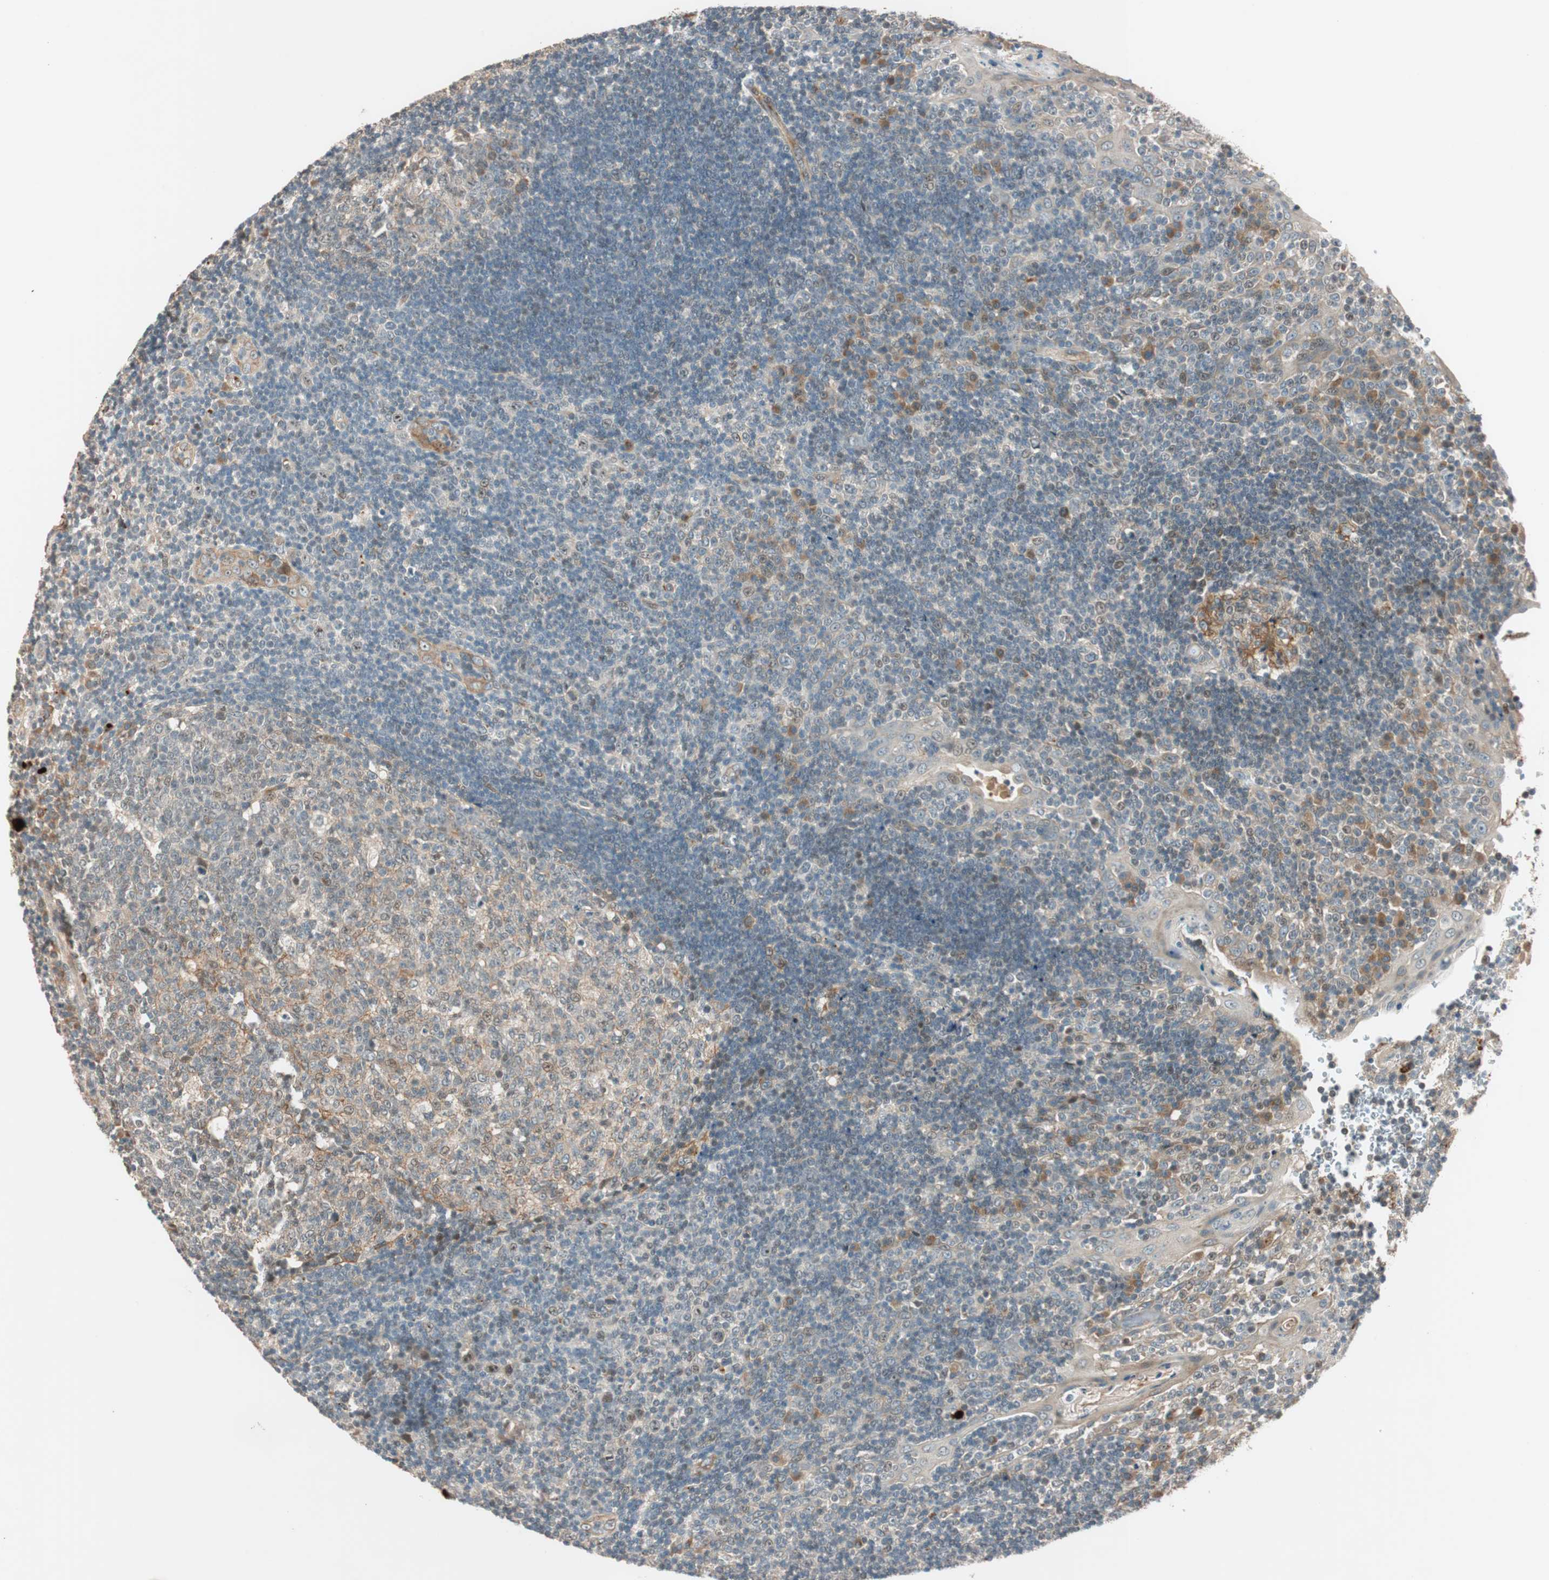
{"staining": {"intensity": "weak", "quantity": "<25%", "location": "cytoplasmic/membranous,nuclear"}, "tissue": "tonsil", "cell_type": "Germinal center cells", "image_type": "normal", "snomed": [{"axis": "morphology", "description": "Normal tissue, NOS"}, {"axis": "topography", "description": "Tonsil"}], "caption": "High magnification brightfield microscopy of benign tonsil stained with DAB (3,3'-diaminobenzidine) (brown) and counterstained with hematoxylin (blue): germinal center cells show no significant positivity.", "gene": "EPHA6", "patient": {"sex": "female", "age": 40}}